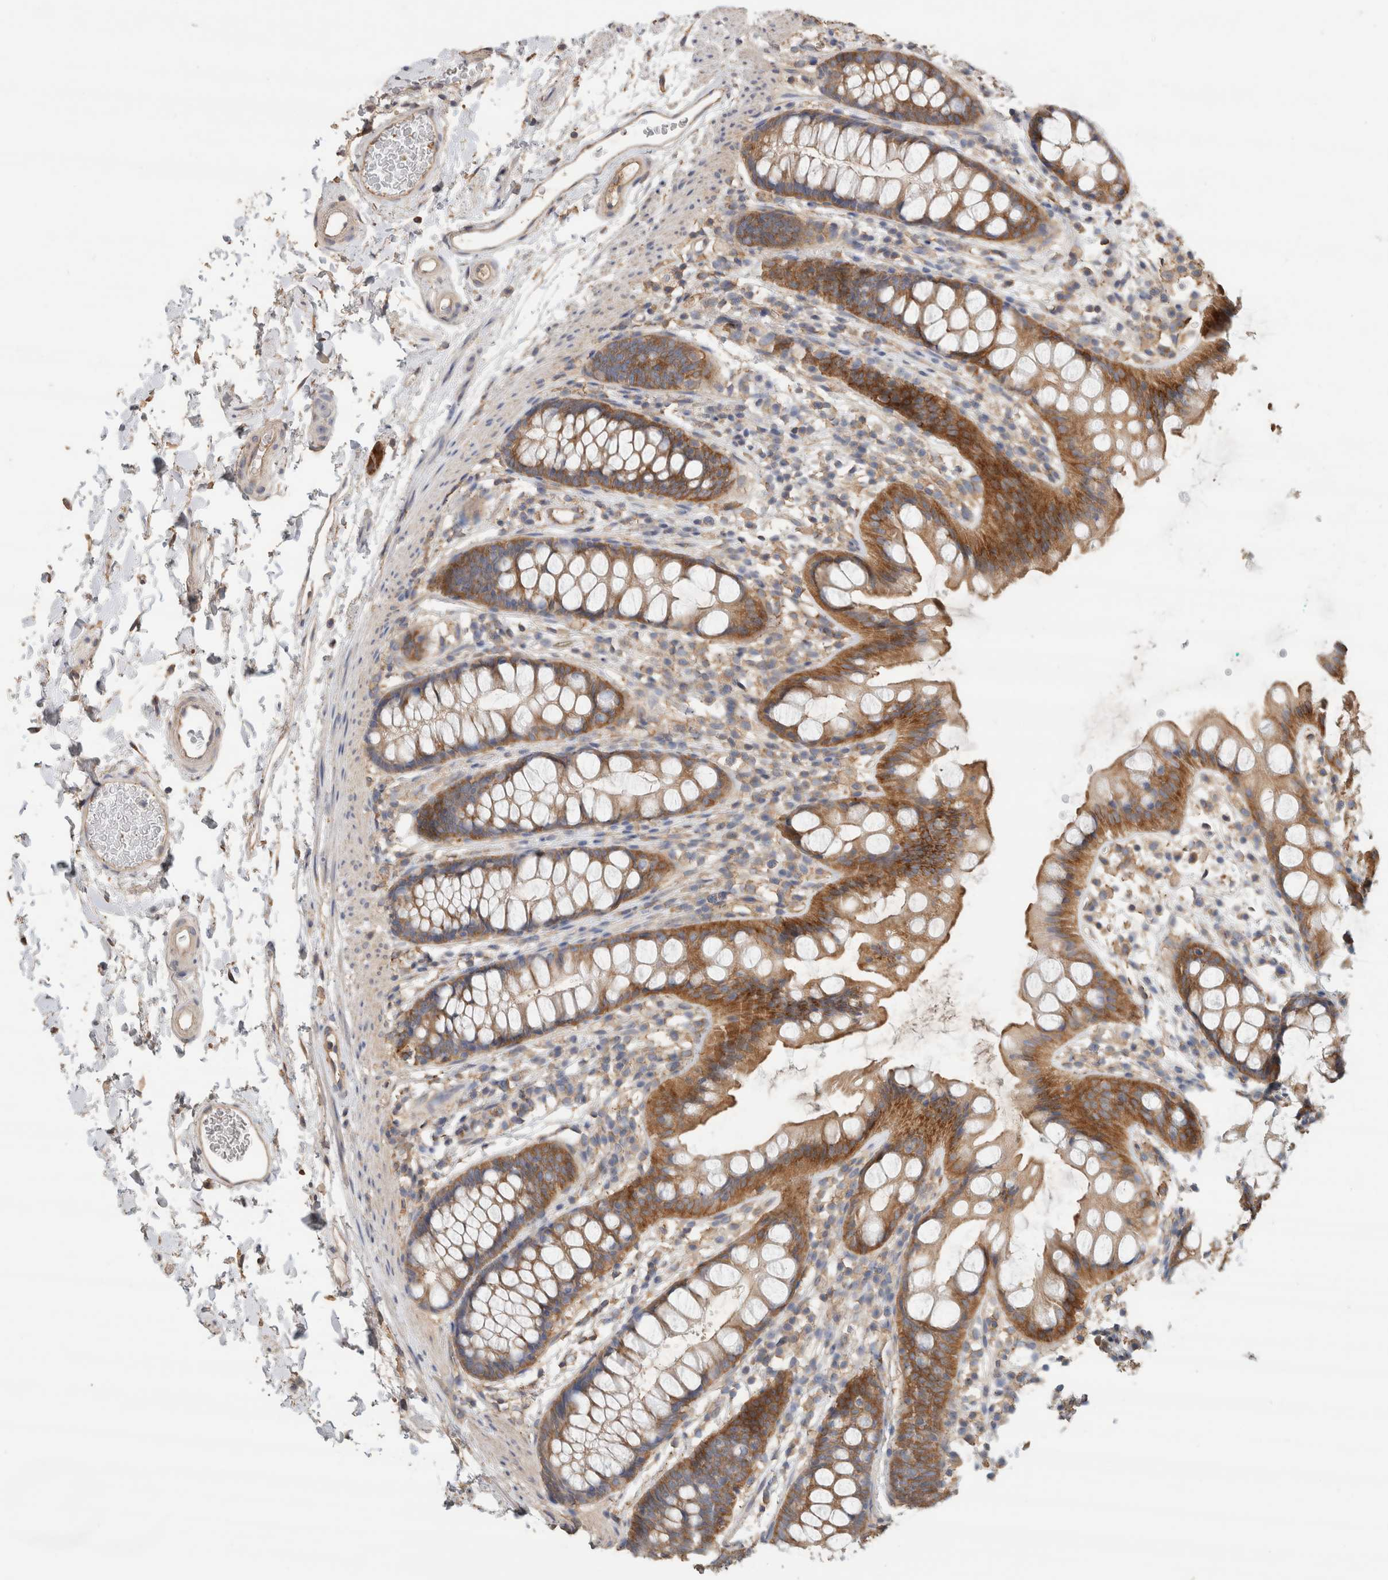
{"staining": {"intensity": "moderate", "quantity": ">75%", "location": "cytoplasmic/membranous"}, "tissue": "rectum", "cell_type": "Glandular cells", "image_type": "normal", "snomed": [{"axis": "morphology", "description": "Normal tissue, NOS"}, {"axis": "topography", "description": "Rectum"}], "caption": "Immunohistochemistry (IHC) of normal rectum demonstrates medium levels of moderate cytoplasmic/membranous expression in approximately >75% of glandular cells. The protein of interest is stained brown, and the nuclei are stained in blue (DAB (3,3'-diaminobenzidine) IHC with brightfield microscopy, high magnification).", "gene": "EIF4G3", "patient": {"sex": "female", "age": 65}}